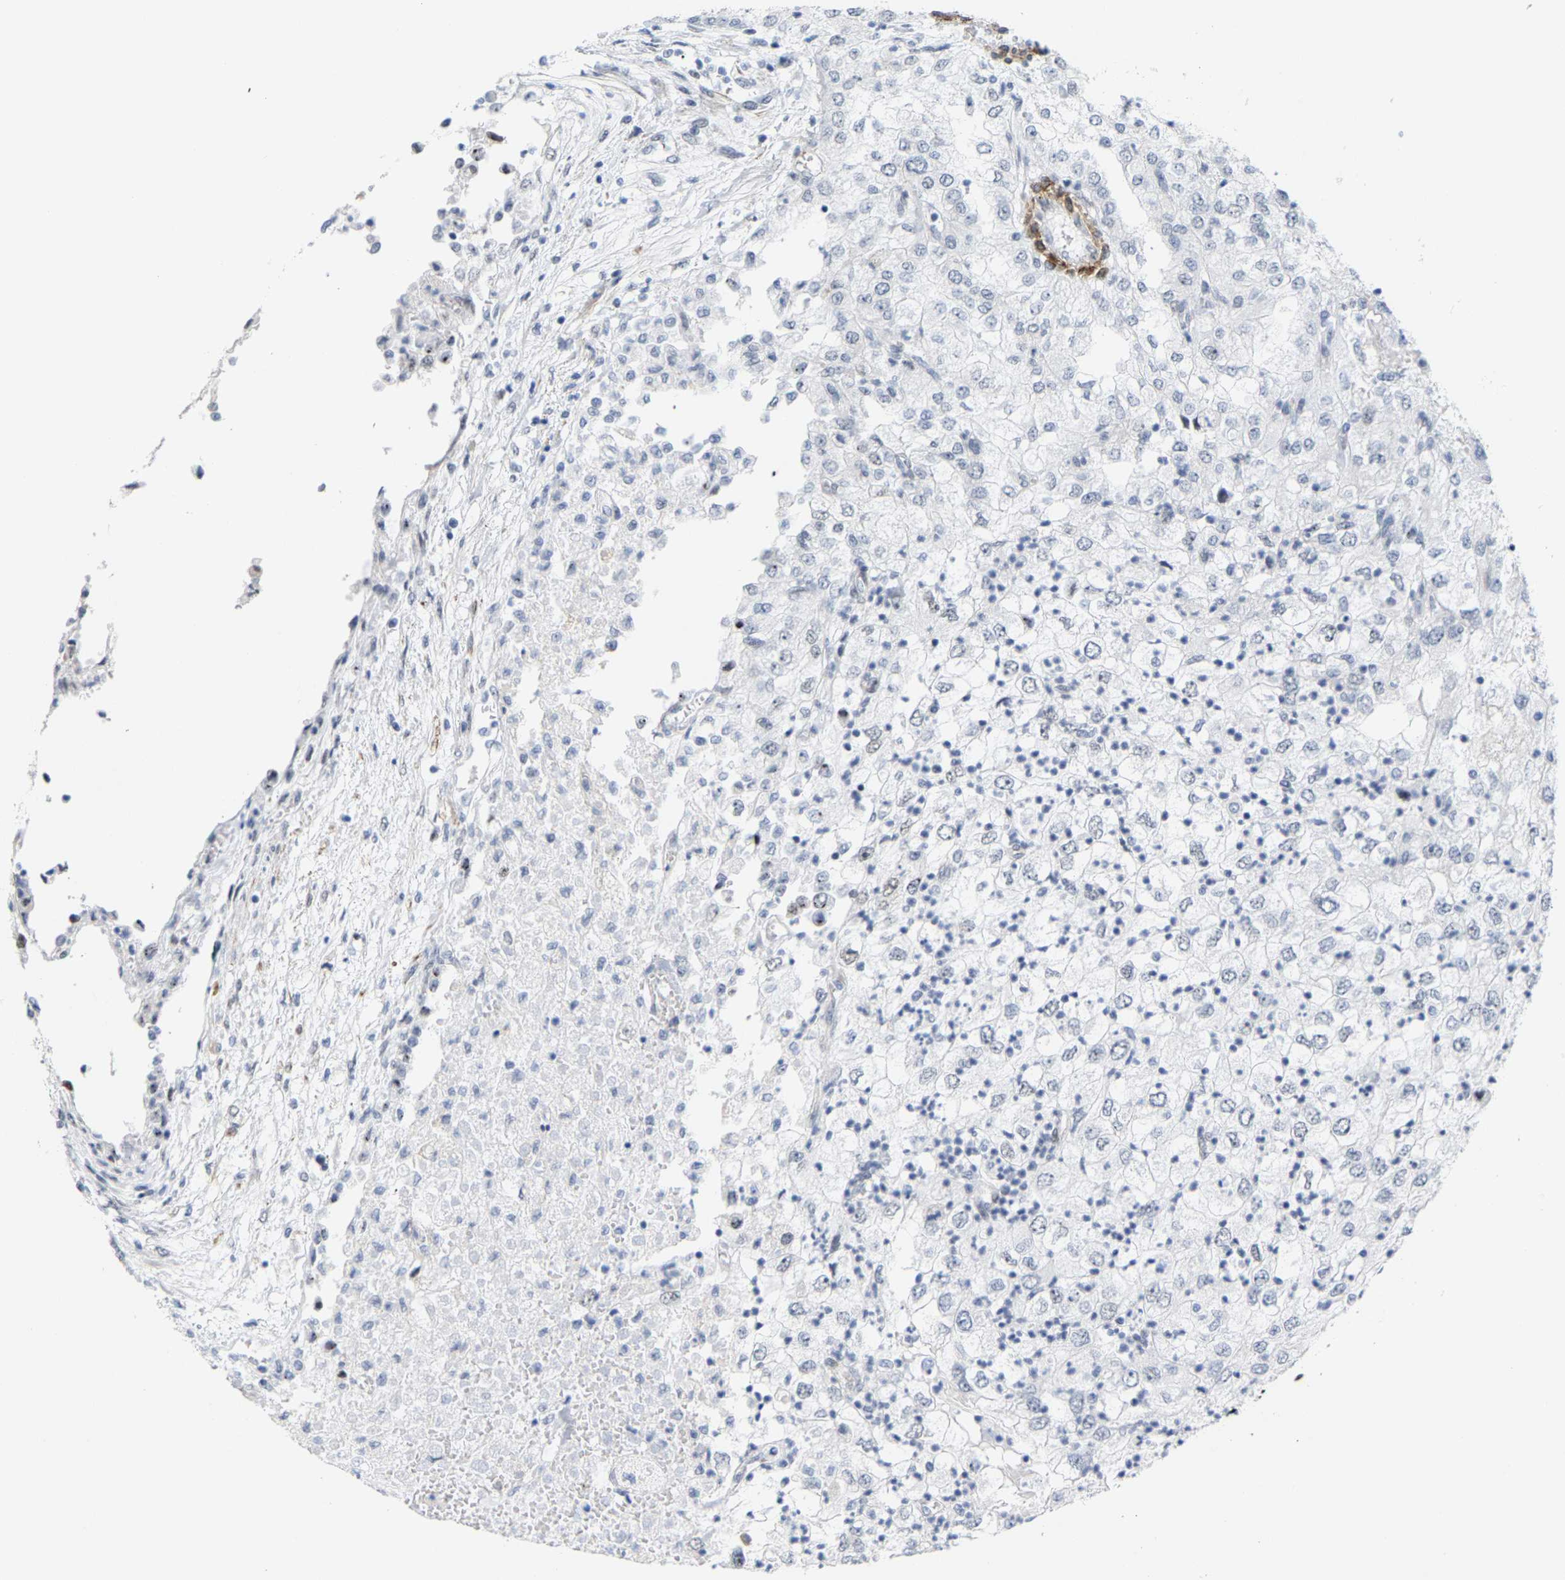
{"staining": {"intensity": "moderate", "quantity": "<25%", "location": "nuclear"}, "tissue": "renal cancer", "cell_type": "Tumor cells", "image_type": "cancer", "snomed": [{"axis": "morphology", "description": "Adenocarcinoma, NOS"}, {"axis": "topography", "description": "Kidney"}], "caption": "Adenocarcinoma (renal) stained for a protein (brown) demonstrates moderate nuclear positive positivity in approximately <25% of tumor cells.", "gene": "FAM180A", "patient": {"sex": "female", "age": 54}}